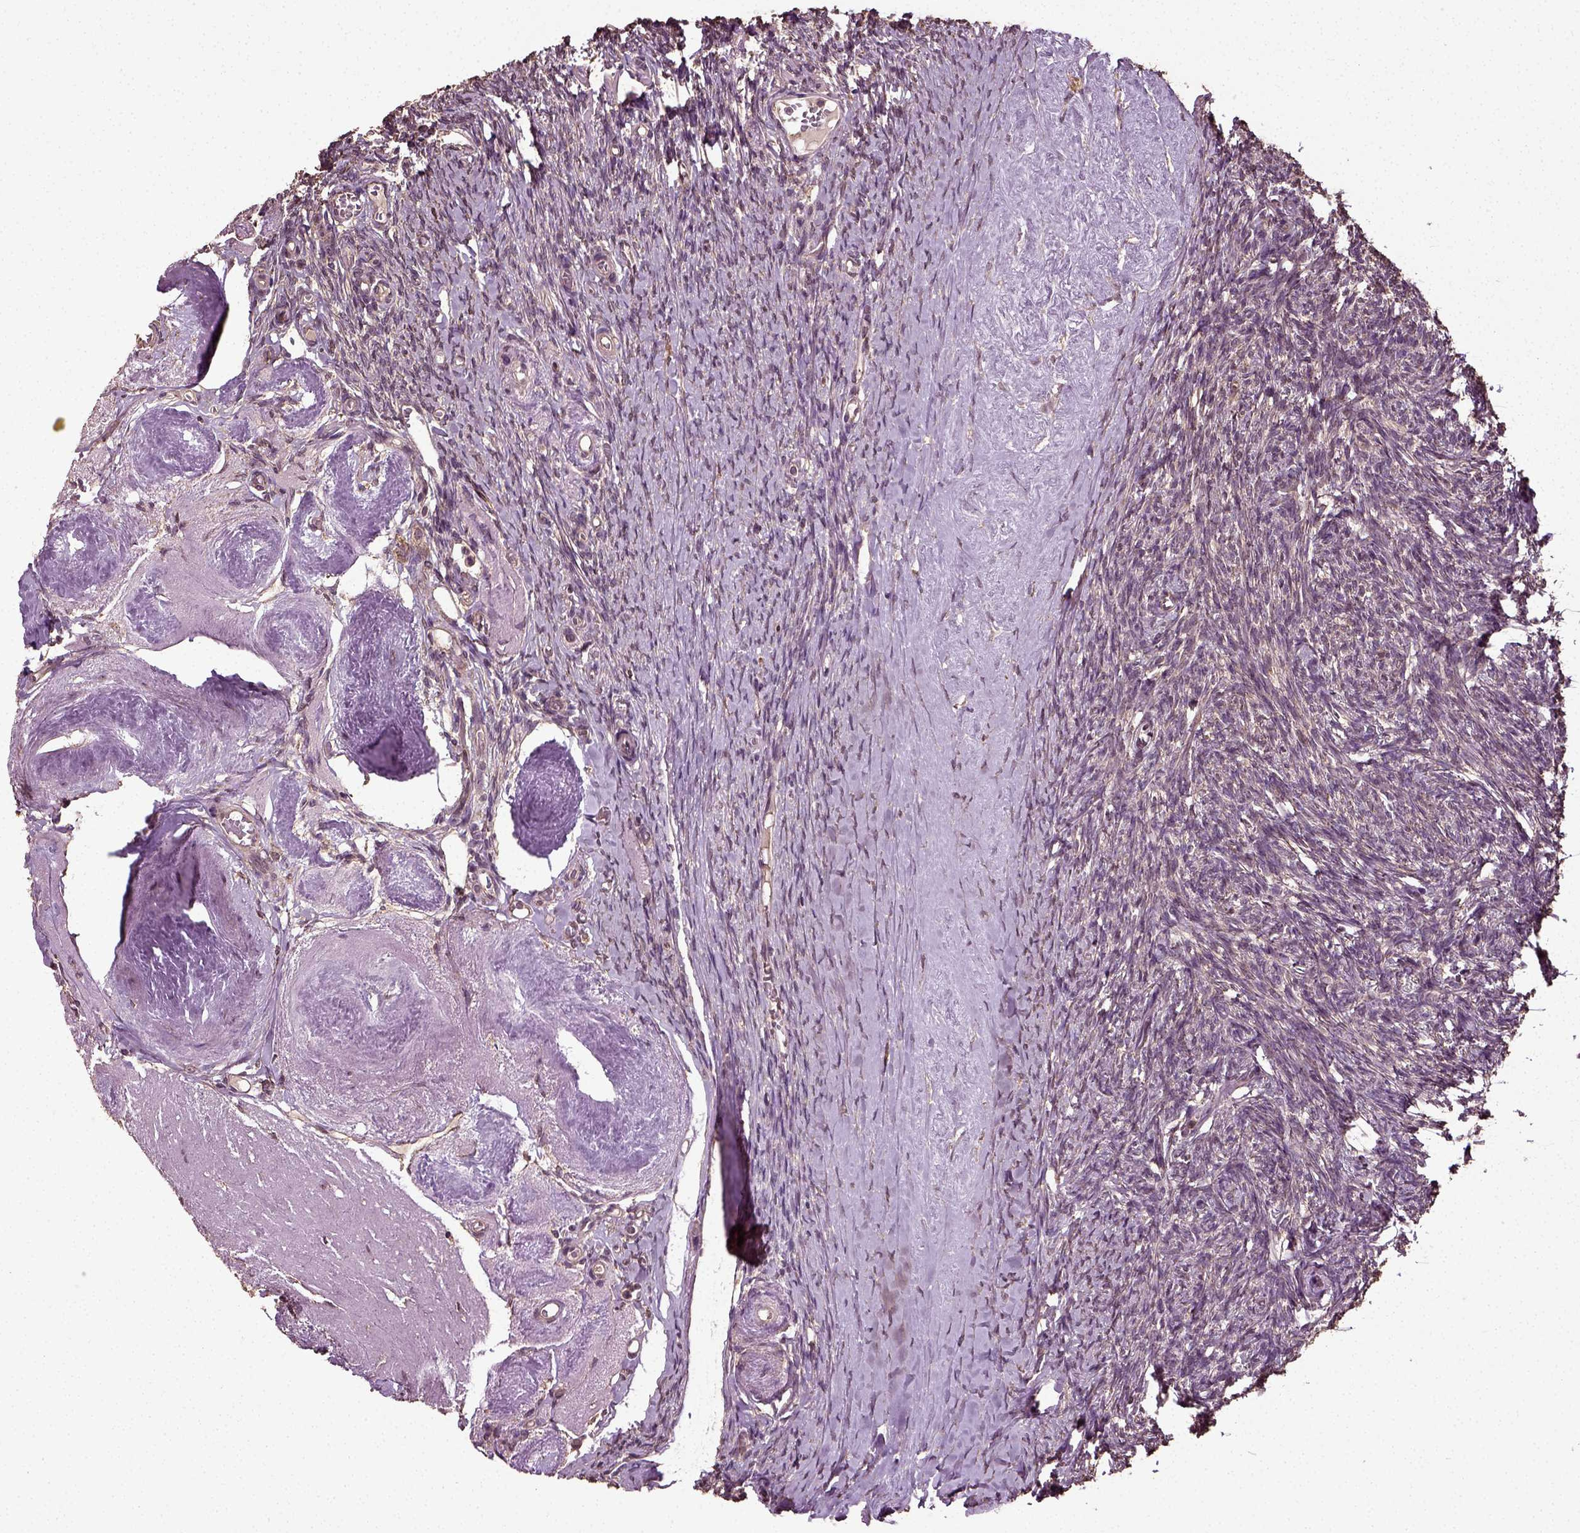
{"staining": {"intensity": "negative", "quantity": "none", "location": "none"}, "tissue": "ovary", "cell_type": "Follicle cells", "image_type": "normal", "snomed": [{"axis": "morphology", "description": "Normal tissue, NOS"}, {"axis": "topography", "description": "Ovary"}], "caption": "High power microscopy photomicrograph of an IHC photomicrograph of benign ovary, revealing no significant expression in follicle cells.", "gene": "ERV3", "patient": {"sex": "female", "age": 72}}